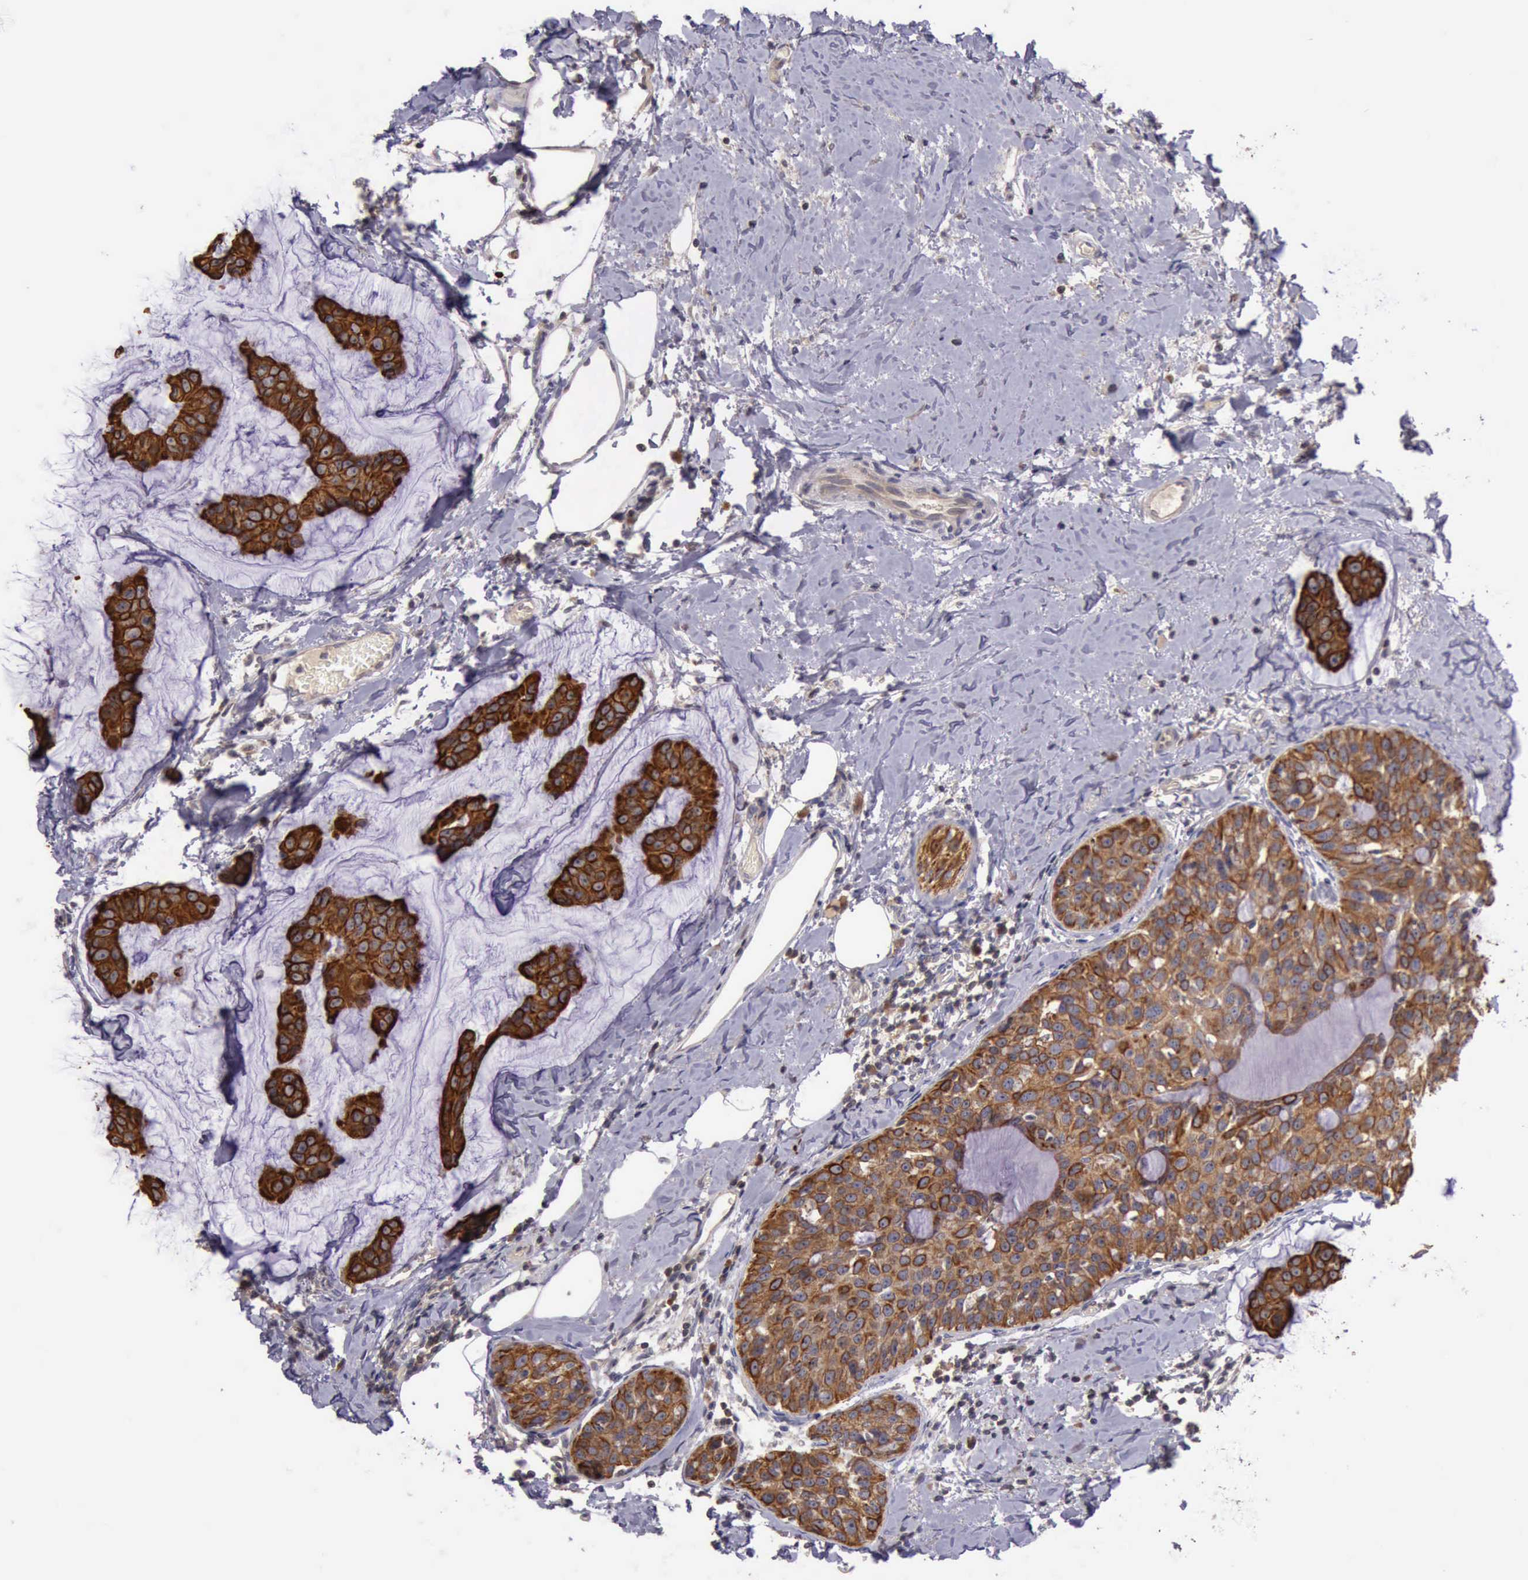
{"staining": {"intensity": "moderate", "quantity": ">75%", "location": "cytoplasmic/membranous"}, "tissue": "breast cancer", "cell_type": "Tumor cells", "image_type": "cancer", "snomed": [{"axis": "morphology", "description": "Normal tissue, NOS"}, {"axis": "morphology", "description": "Duct carcinoma"}, {"axis": "topography", "description": "Breast"}], "caption": "This histopathology image reveals immunohistochemistry staining of breast cancer, with medium moderate cytoplasmic/membranous staining in about >75% of tumor cells.", "gene": "RAB39B", "patient": {"sex": "female", "age": 50}}